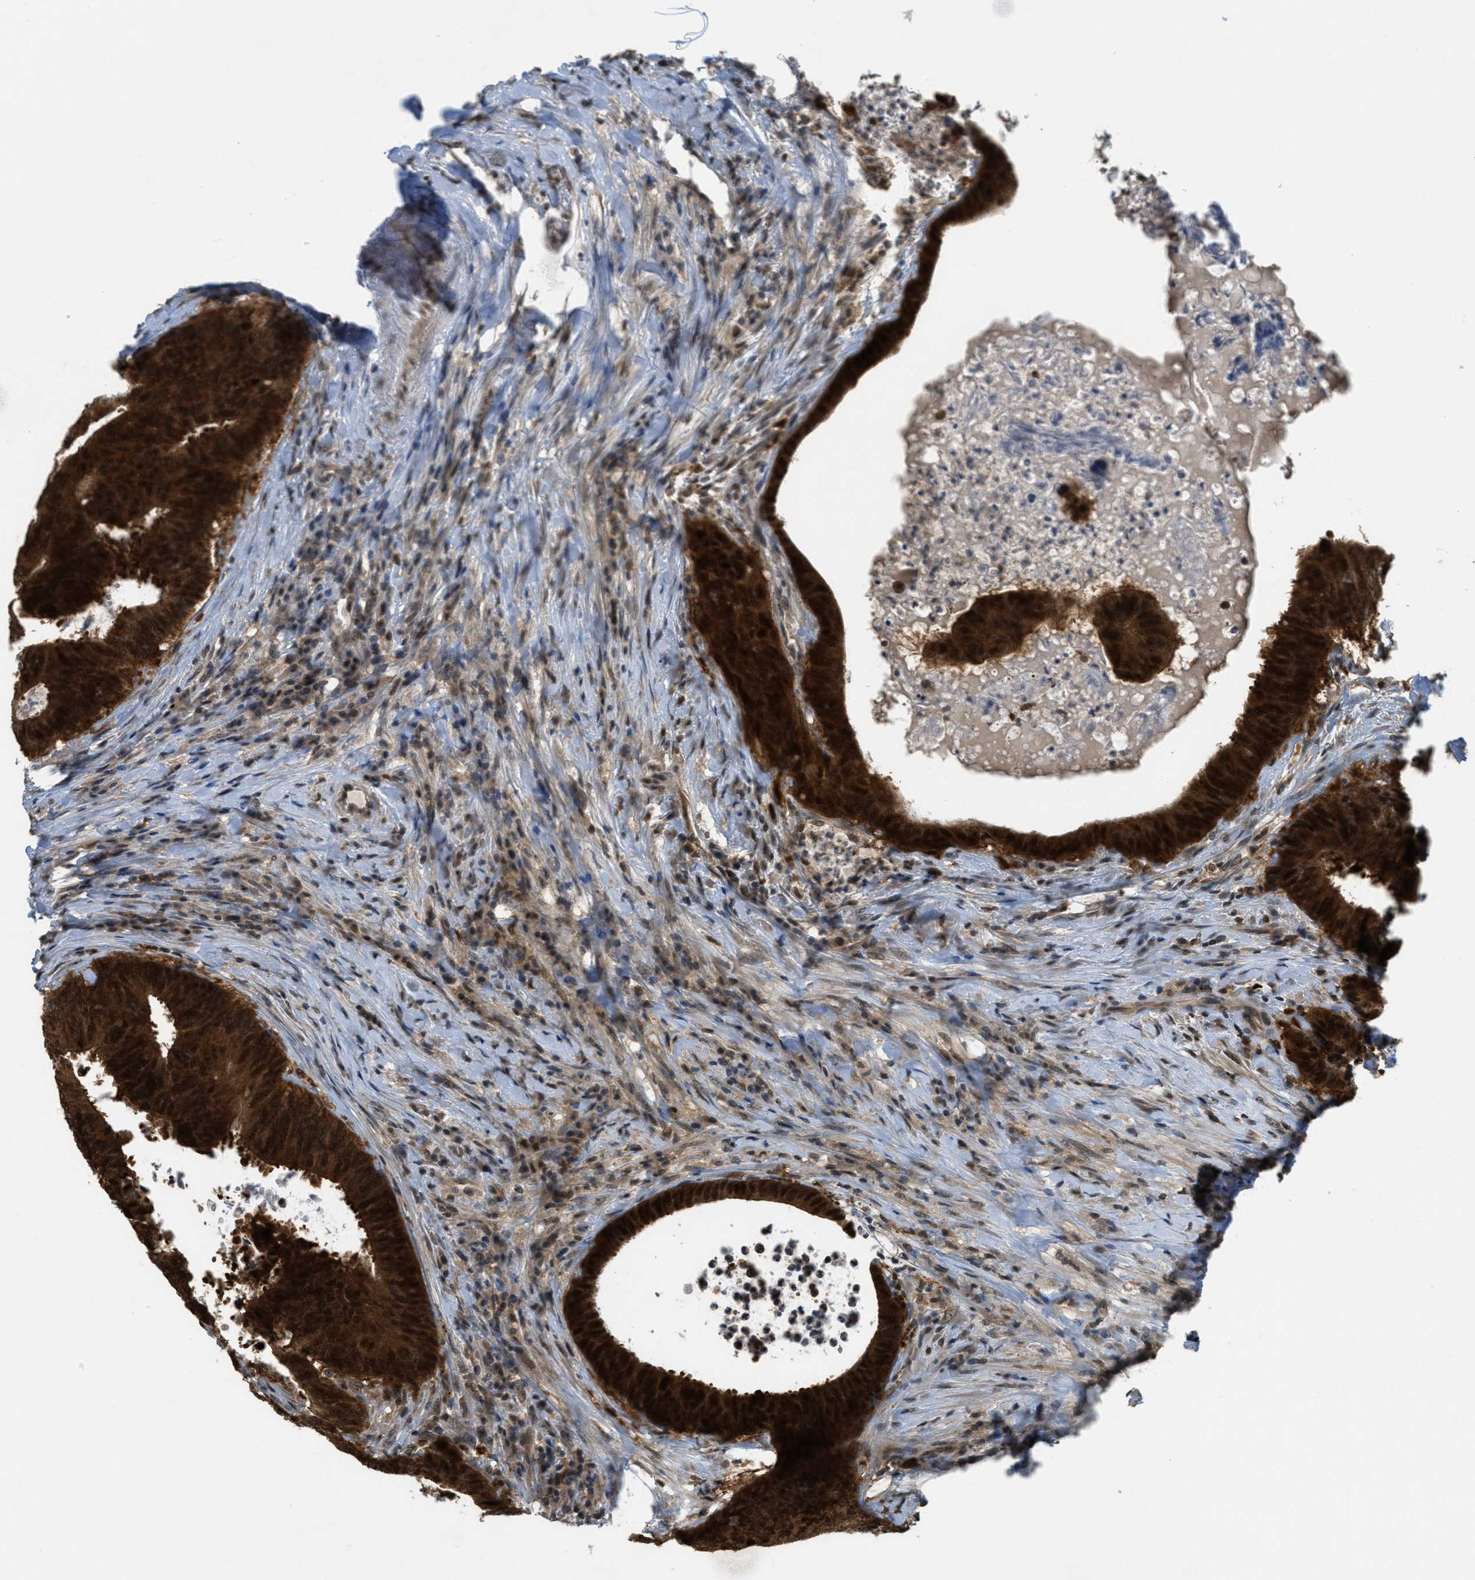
{"staining": {"intensity": "strong", "quantity": ">75%", "location": "cytoplasmic/membranous,nuclear"}, "tissue": "colorectal cancer", "cell_type": "Tumor cells", "image_type": "cancer", "snomed": [{"axis": "morphology", "description": "Adenocarcinoma, NOS"}, {"axis": "topography", "description": "Rectum"}], "caption": "Human colorectal cancer (adenocarcinoma) stained with a brown dye reveals strong cytoplasmic/membranous and nuclear positive staining in about >75% of tumor cells.", "gene": "DNAJB1", "patient": {"sex": "male", "age": 72}}